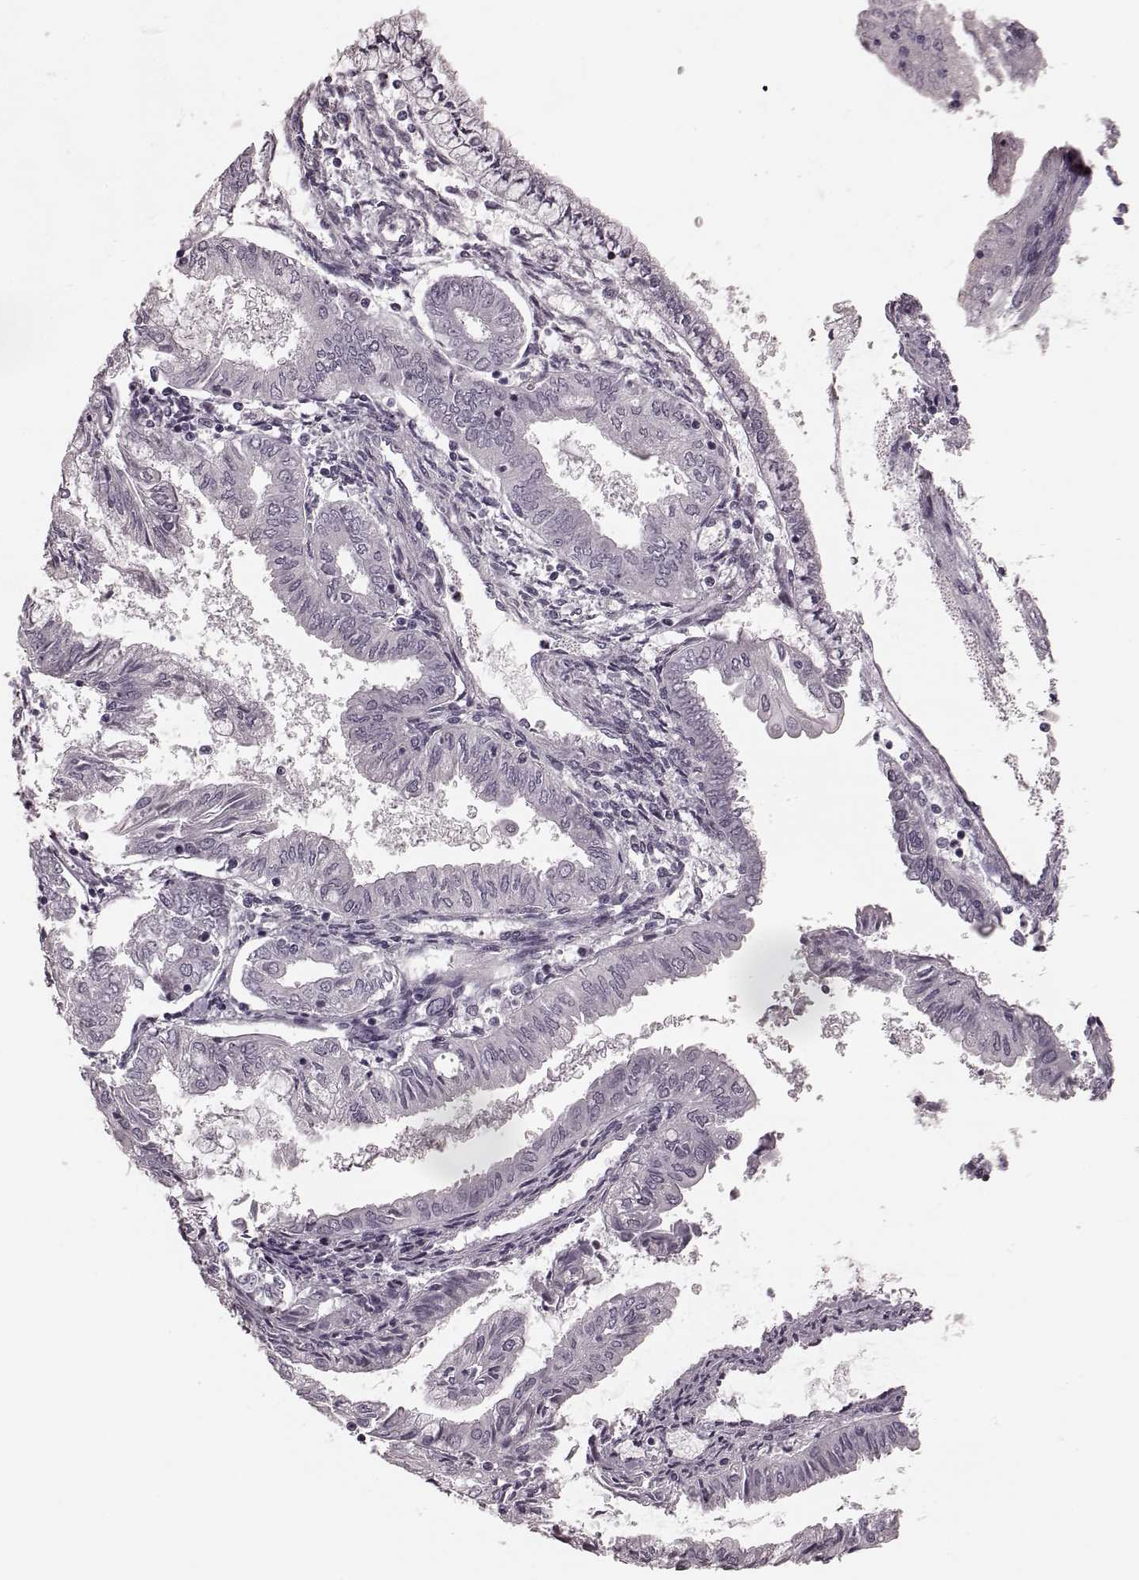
{"staining": {"intensity": "negative", "quantity": "none", "location": "none"}, "tissue": "endometrial cancer", "cell_type": "Tumor cells", "image_type": "cancer", "snomed": [{"axis": "morphology", "description": "Adenocarcinoma, NOS"}, {"axis": "topography", "description": "Endometrium"}], "caption": "A photomicrograph of endometrial cancer stained for a protein reveals no brown staining in tumor cells.", "gene": "TRPM1", "patient": {"sex": "female", "age": 68}}